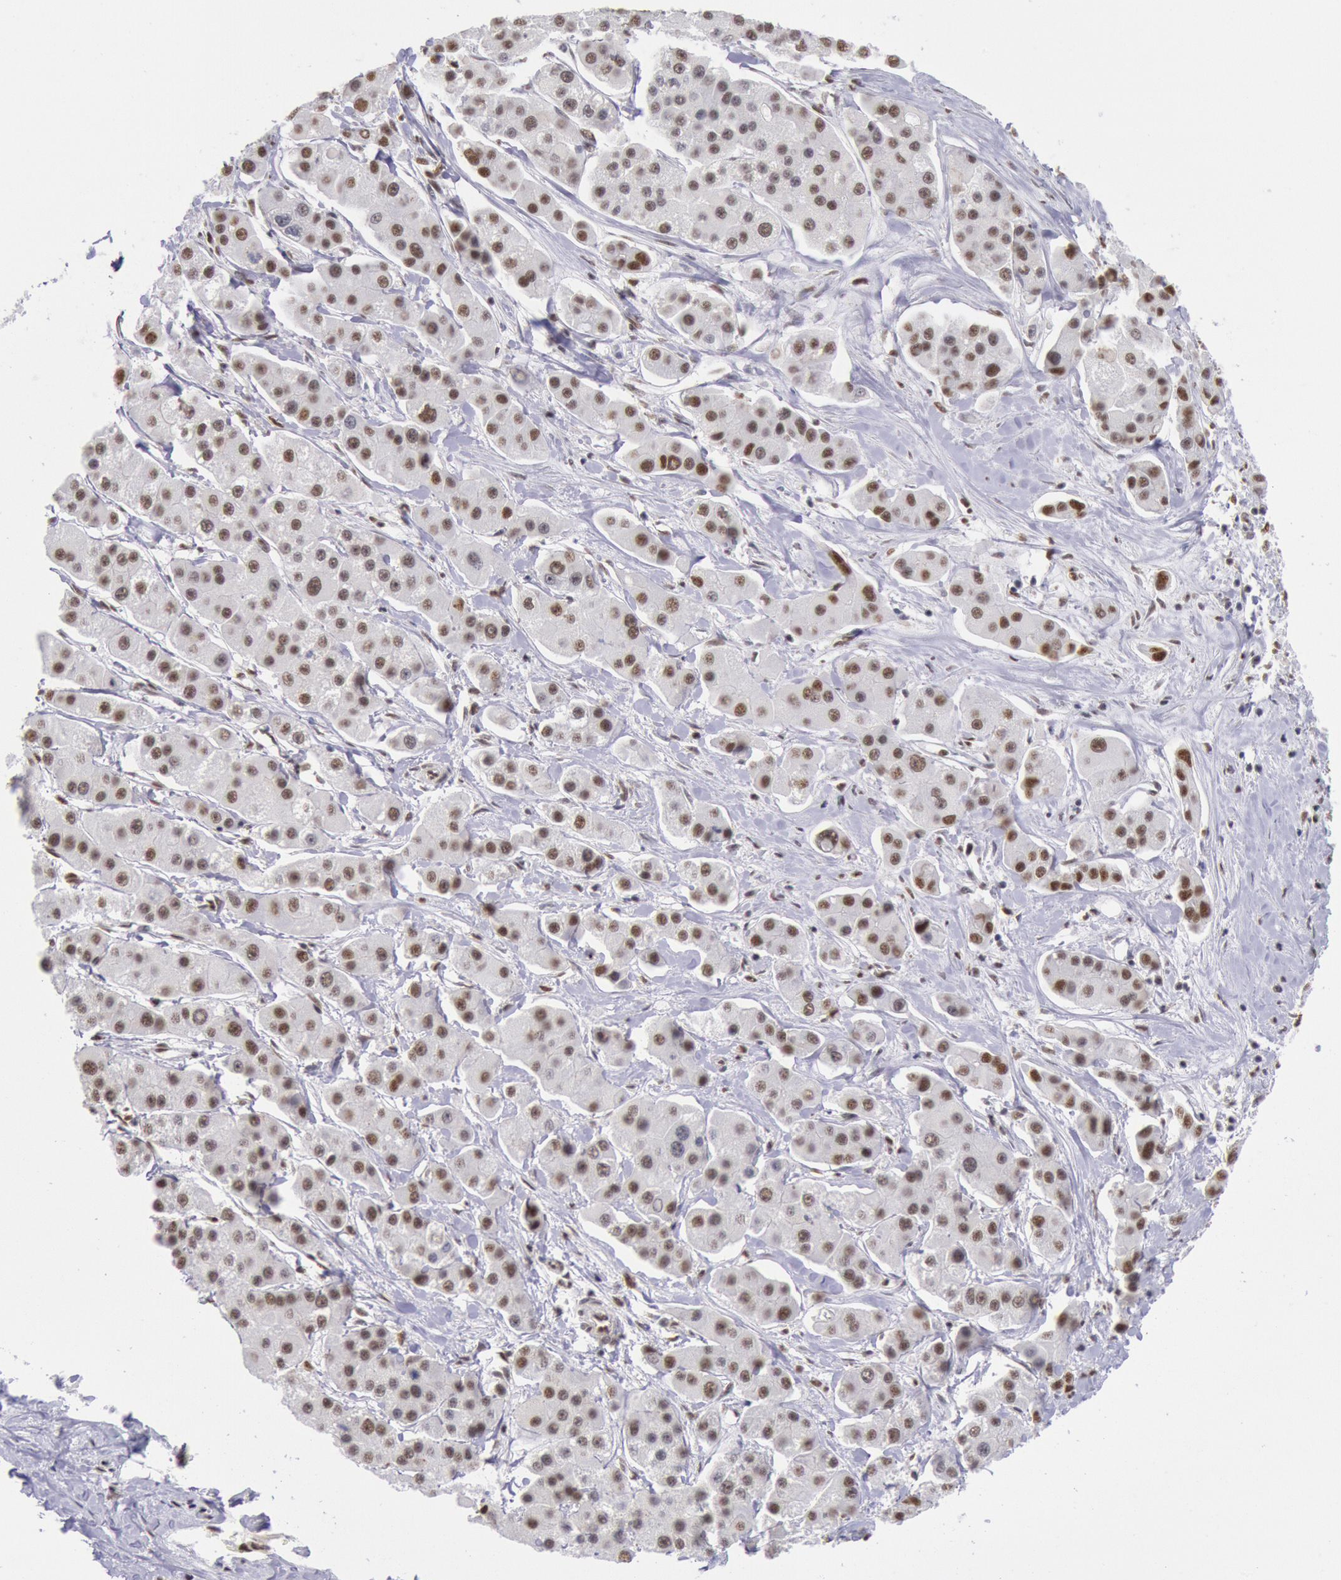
{"staining": {"intensity": "moderate", "quantity": ">75%", "location": "nuclear"}, "tissue": "liver cancer", "cell_type": "Tumor cells", "image_type": "cancer", "snomed": [{"axis": "morphology", "description": "Carcinoma, Hepatocellular, NOS"}, {"axis": "topography", "description": "Liver"}], "caption": "The micrograph demonstrates staining of liver cancer (hepatocellular carcinoma), revealing moderate nuclear protein positivity (brown color) within tumor cells.", "gene": "SNRPD3", "patient": {"sex": "female", "age": 85}}